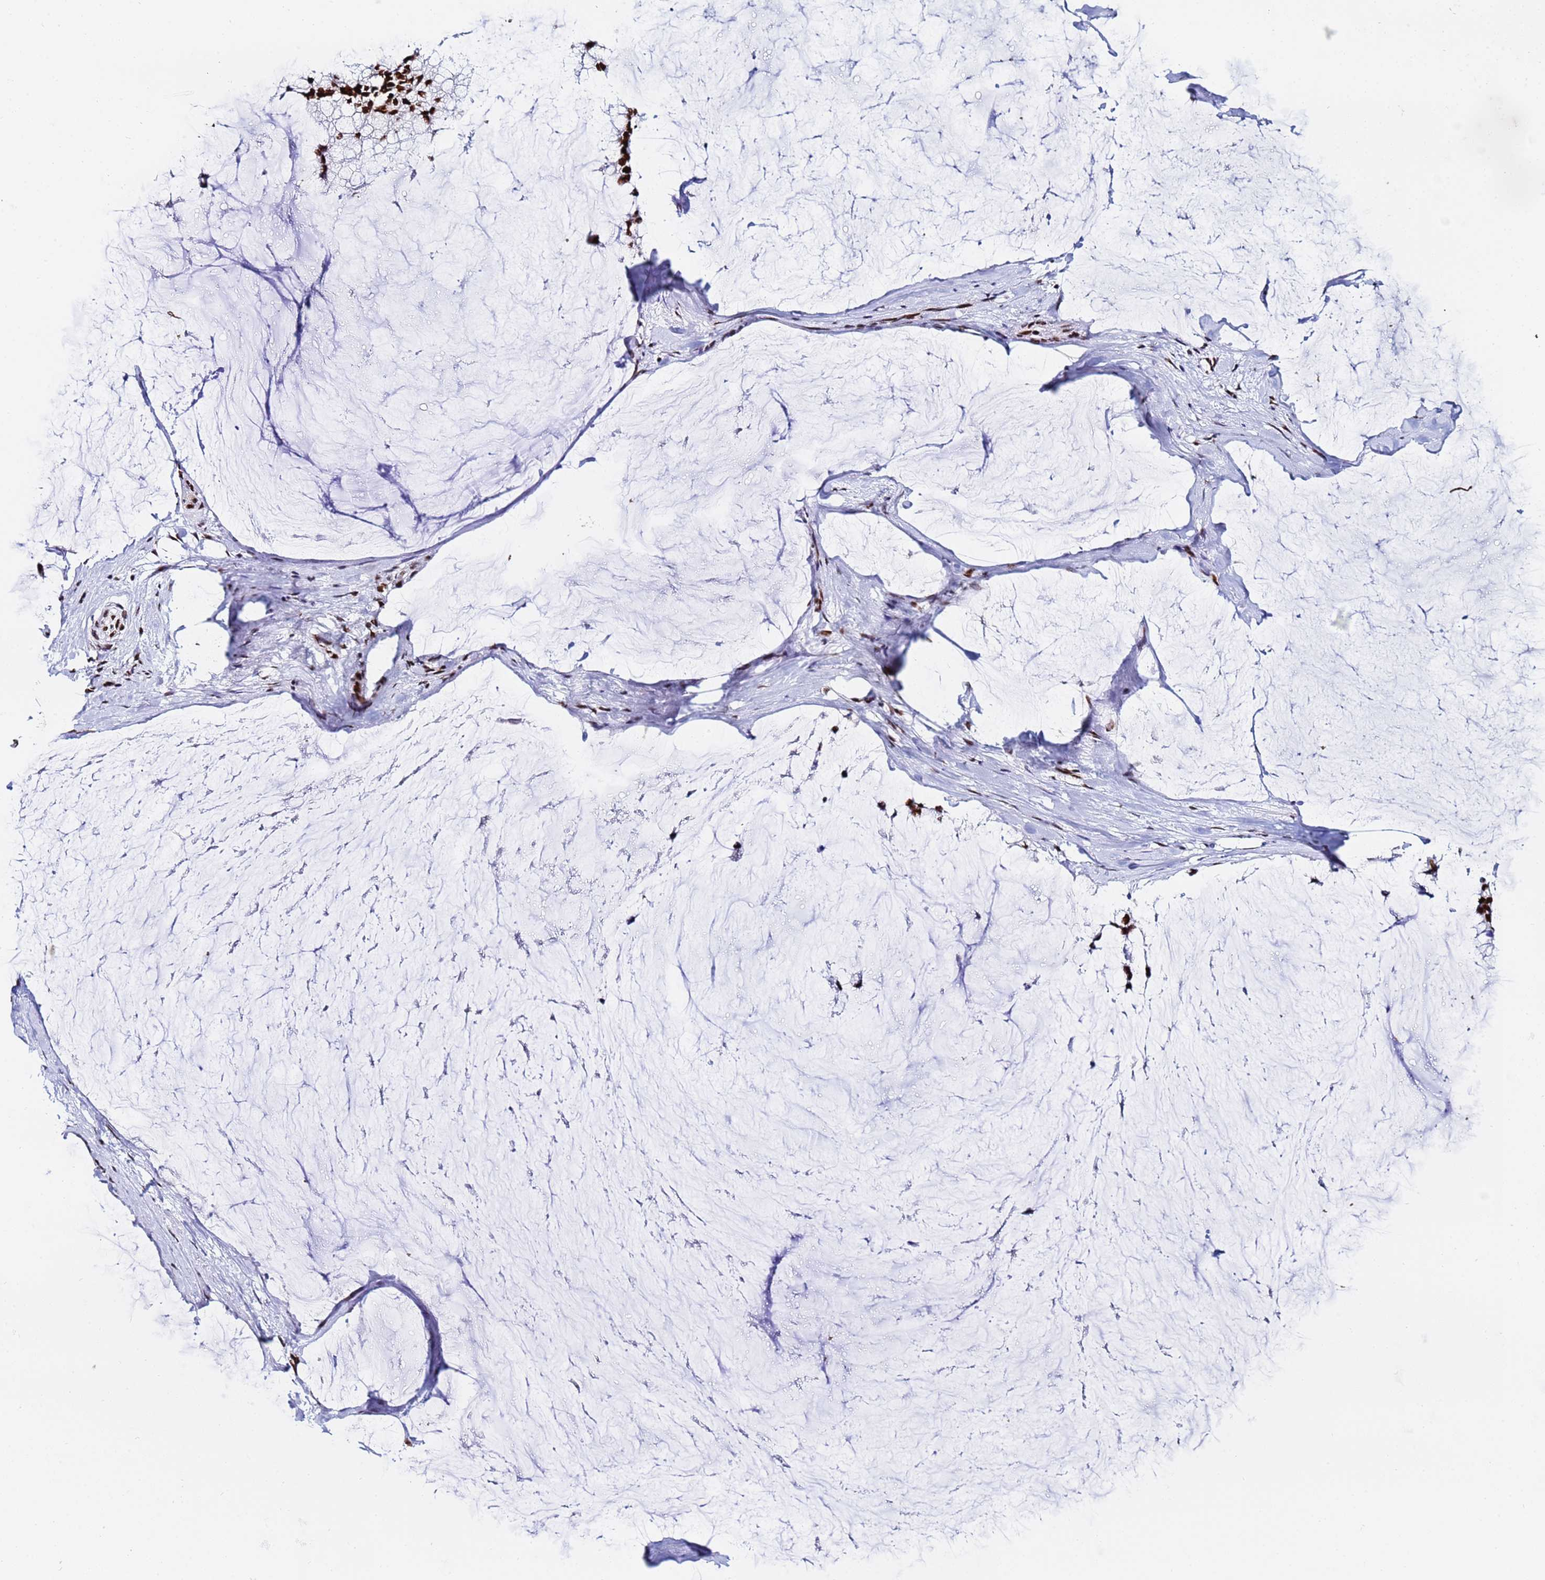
{"staining": {"intensity": "strong", "quantity": ">75%", "location": "nuclear"}, "tissue": "ovarian cancer", "cell_type": "Tumor cells", "image_type": "cancer", "snomed": [{"axis": "morphology", "description": "Cystadenocarcinoma, mucinous, NOS"}, {"axis": "topography", "description": "Ovary"}], "caption": "Human ovarian cancer stained for a protein (brown) demonstrates strong nuclear positive expression in about >75% of tumor cells.", "gene": "SNRPA1", "patient": {"sex": "female", "age": 39}}